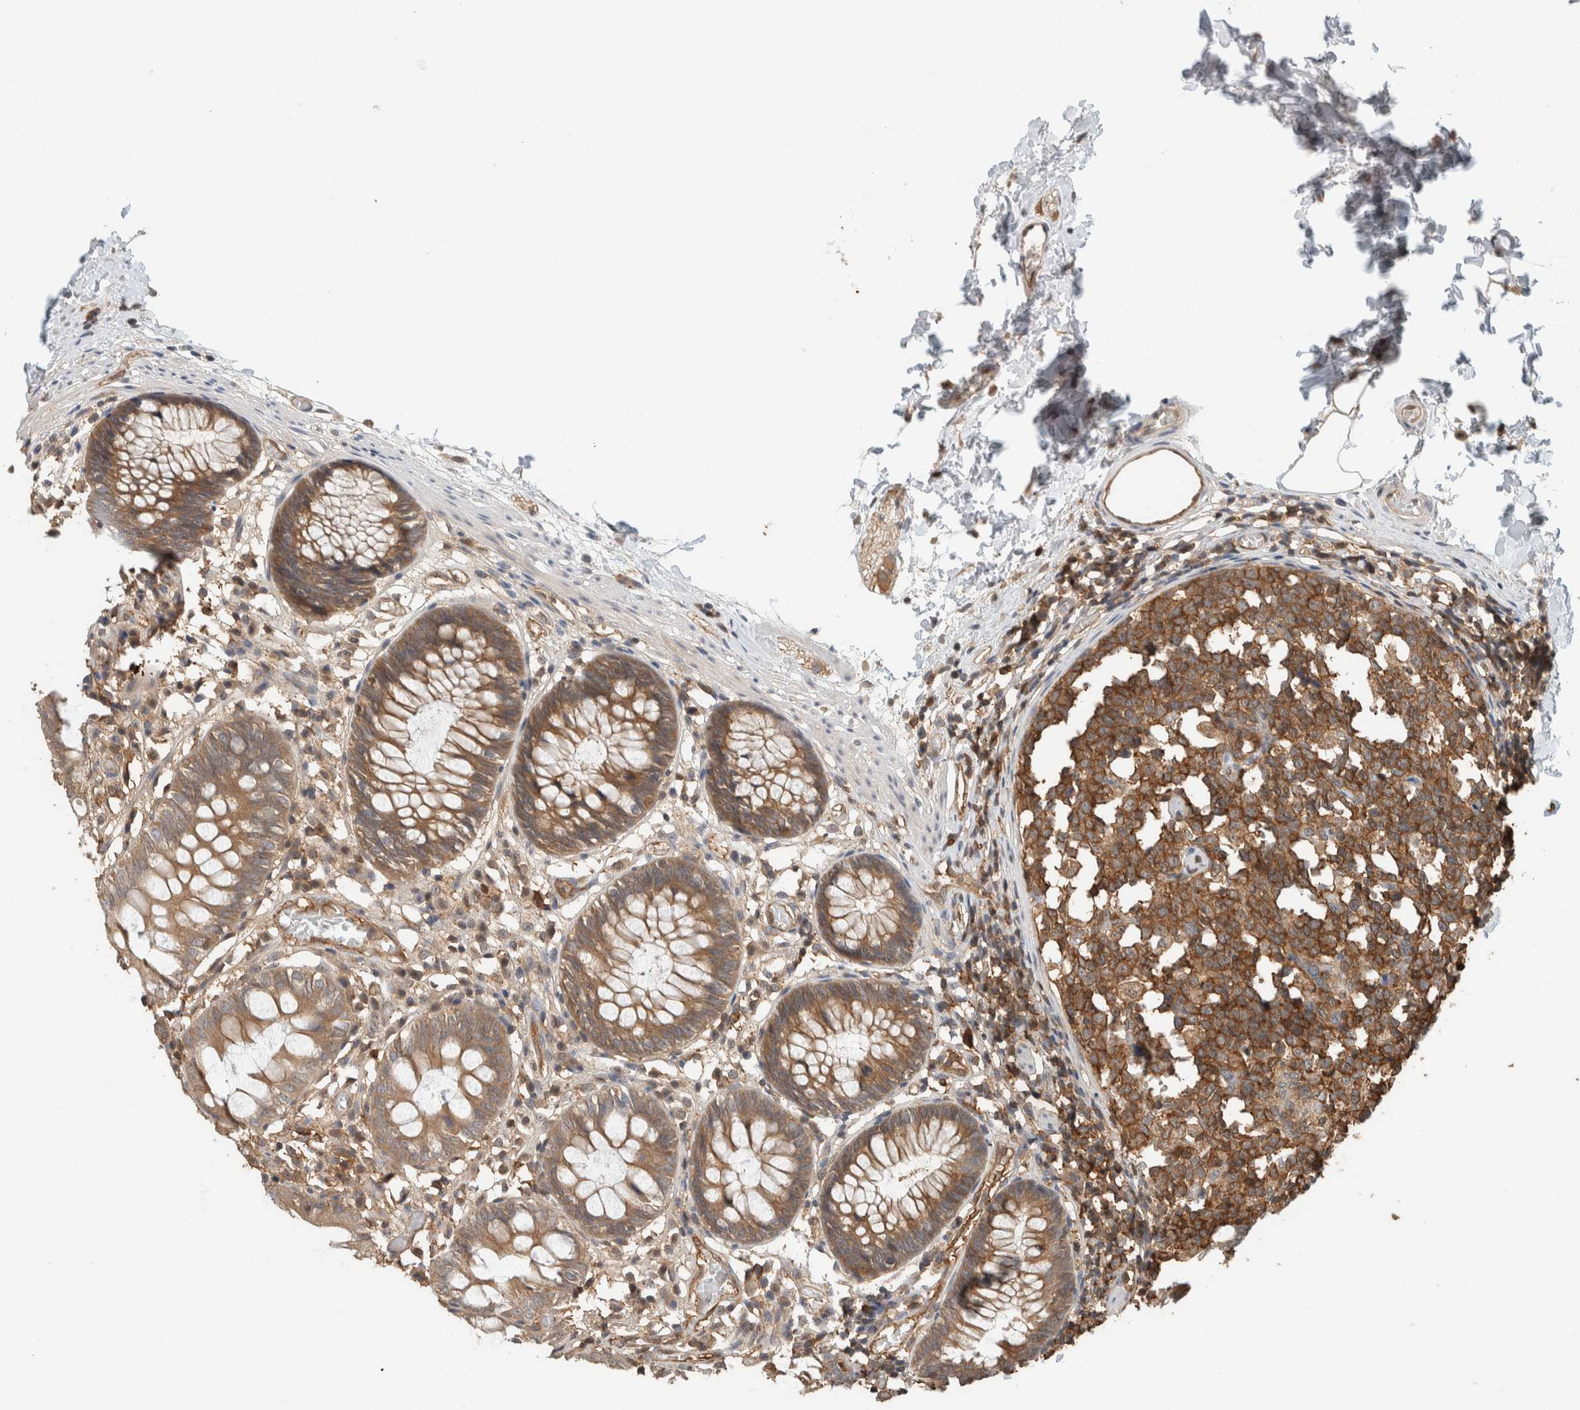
{"staining": {"intensity": "moderate", "quantity": ">75%", "location": "cytoplasmic/membranous"}, "tissue": "colon", "cell_type": "Endothelial cells", "image_type": "normal", "snomed": [{"axis": "morphology", "description": "Normal tissue, NOS"}, {"axis": "topography", "description": "Colon"}], "caption": "Protein expression analysis of unremarkable colon exhibits moderate cytoplasmic/membranous expression in about >75% of endothelial cells. (IHC, brightfield microscopy, high magnification).", "gene": "PFDN4", "patient": {"sex": "male", "age": 14}}